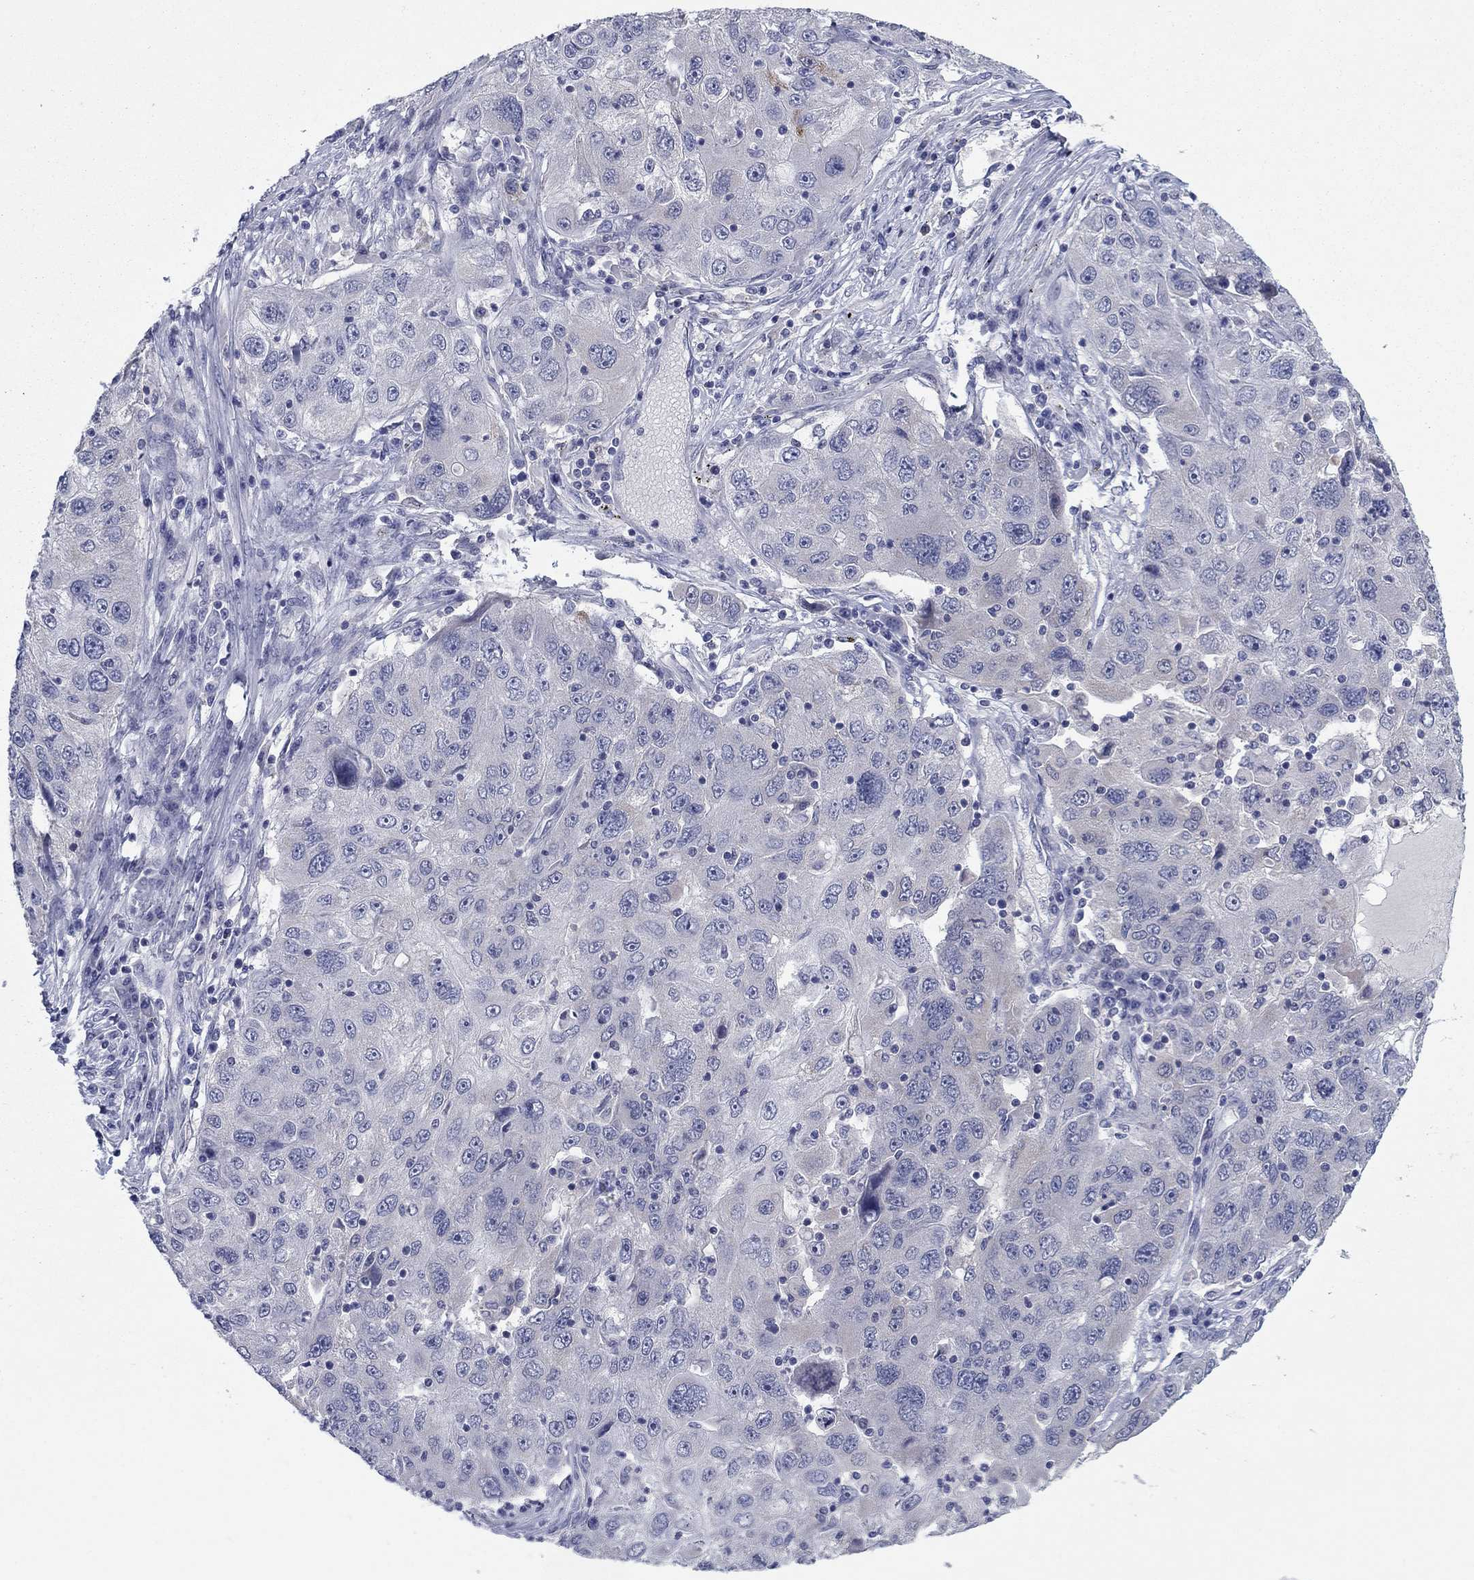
{"staining": {"intensity": "negative", "quantity": "none", "location": "none"}, "tissue": "stomach cancer", "cell_type": "Tumor cells", "image_type": "cancer", "snomed": [{"axis": "morphology", "description": "Adenocarcinoma, NOS"}, {"axis": "topography", "description": "Stomach"}], "caption": "DAB (3,3'-diaminobenzidine) immunohistochemical staining of human stomach adenocarcinoma displays no significant positivity in tumor cells. (DAB IHC, high magnification).", "gene": "GRHPR", "patient": {"sex": "male", "age": 56}}